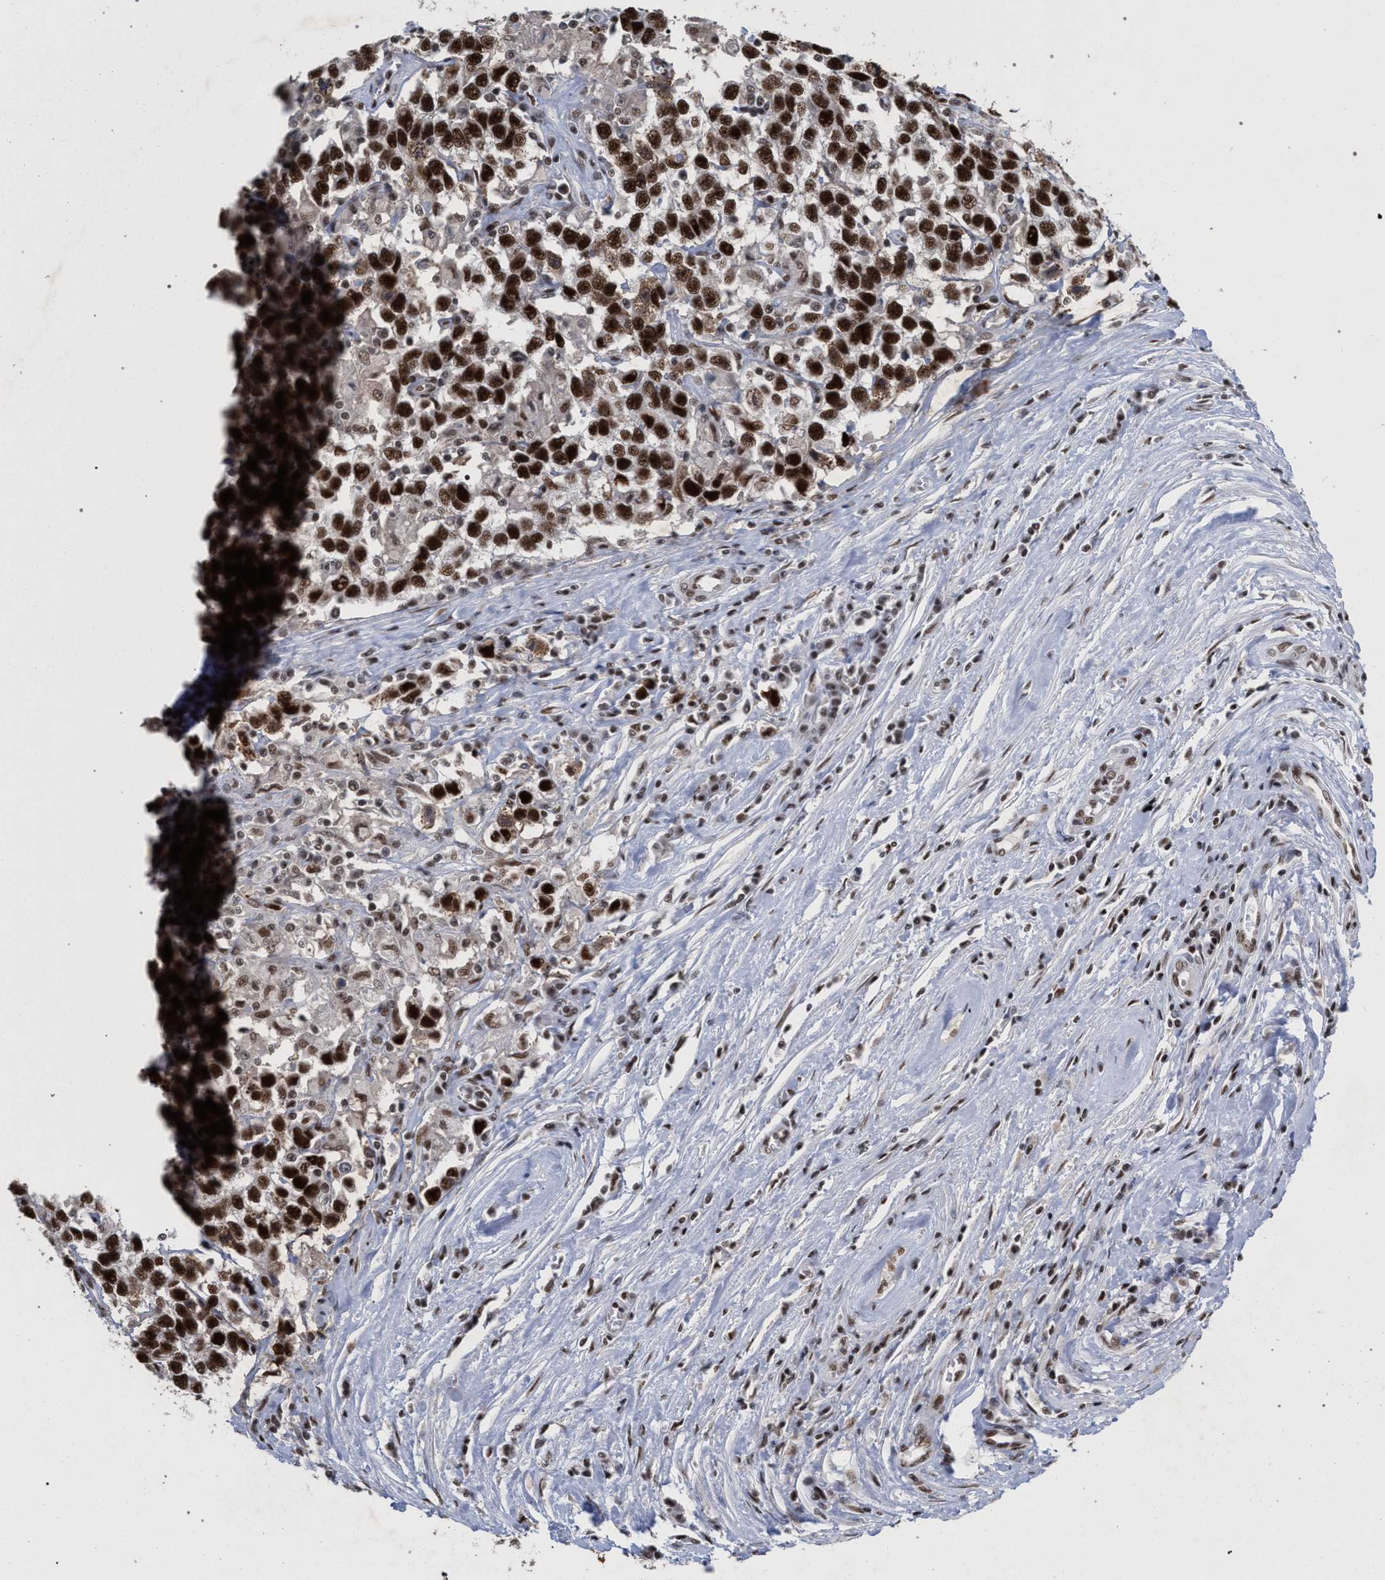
{"staining": {"intensity": "strong", "quantity": ">75%", "location": "nuclear"}, "tissue": "testis cancer", "cell_type": "Tumor cells", "image_type": "cancer", "snomed": [{"axis": "morphology", "description": "Seminoma, NOS"}, {"axis": "topography", "description": "Testis"}], "caption": "A brown stain shows strong nuclear positivity of a protein in human seminoma (testis) tumor cells. The staining was performed using DAB (3,3'-diaminobenzidine) to visualize the protein expression in brown, while the nuclei were stained in blue with hematoxylin (Magnification: 20x).", "gene": "SCAF4", "patient": {"sex": "male", "age": 41}}